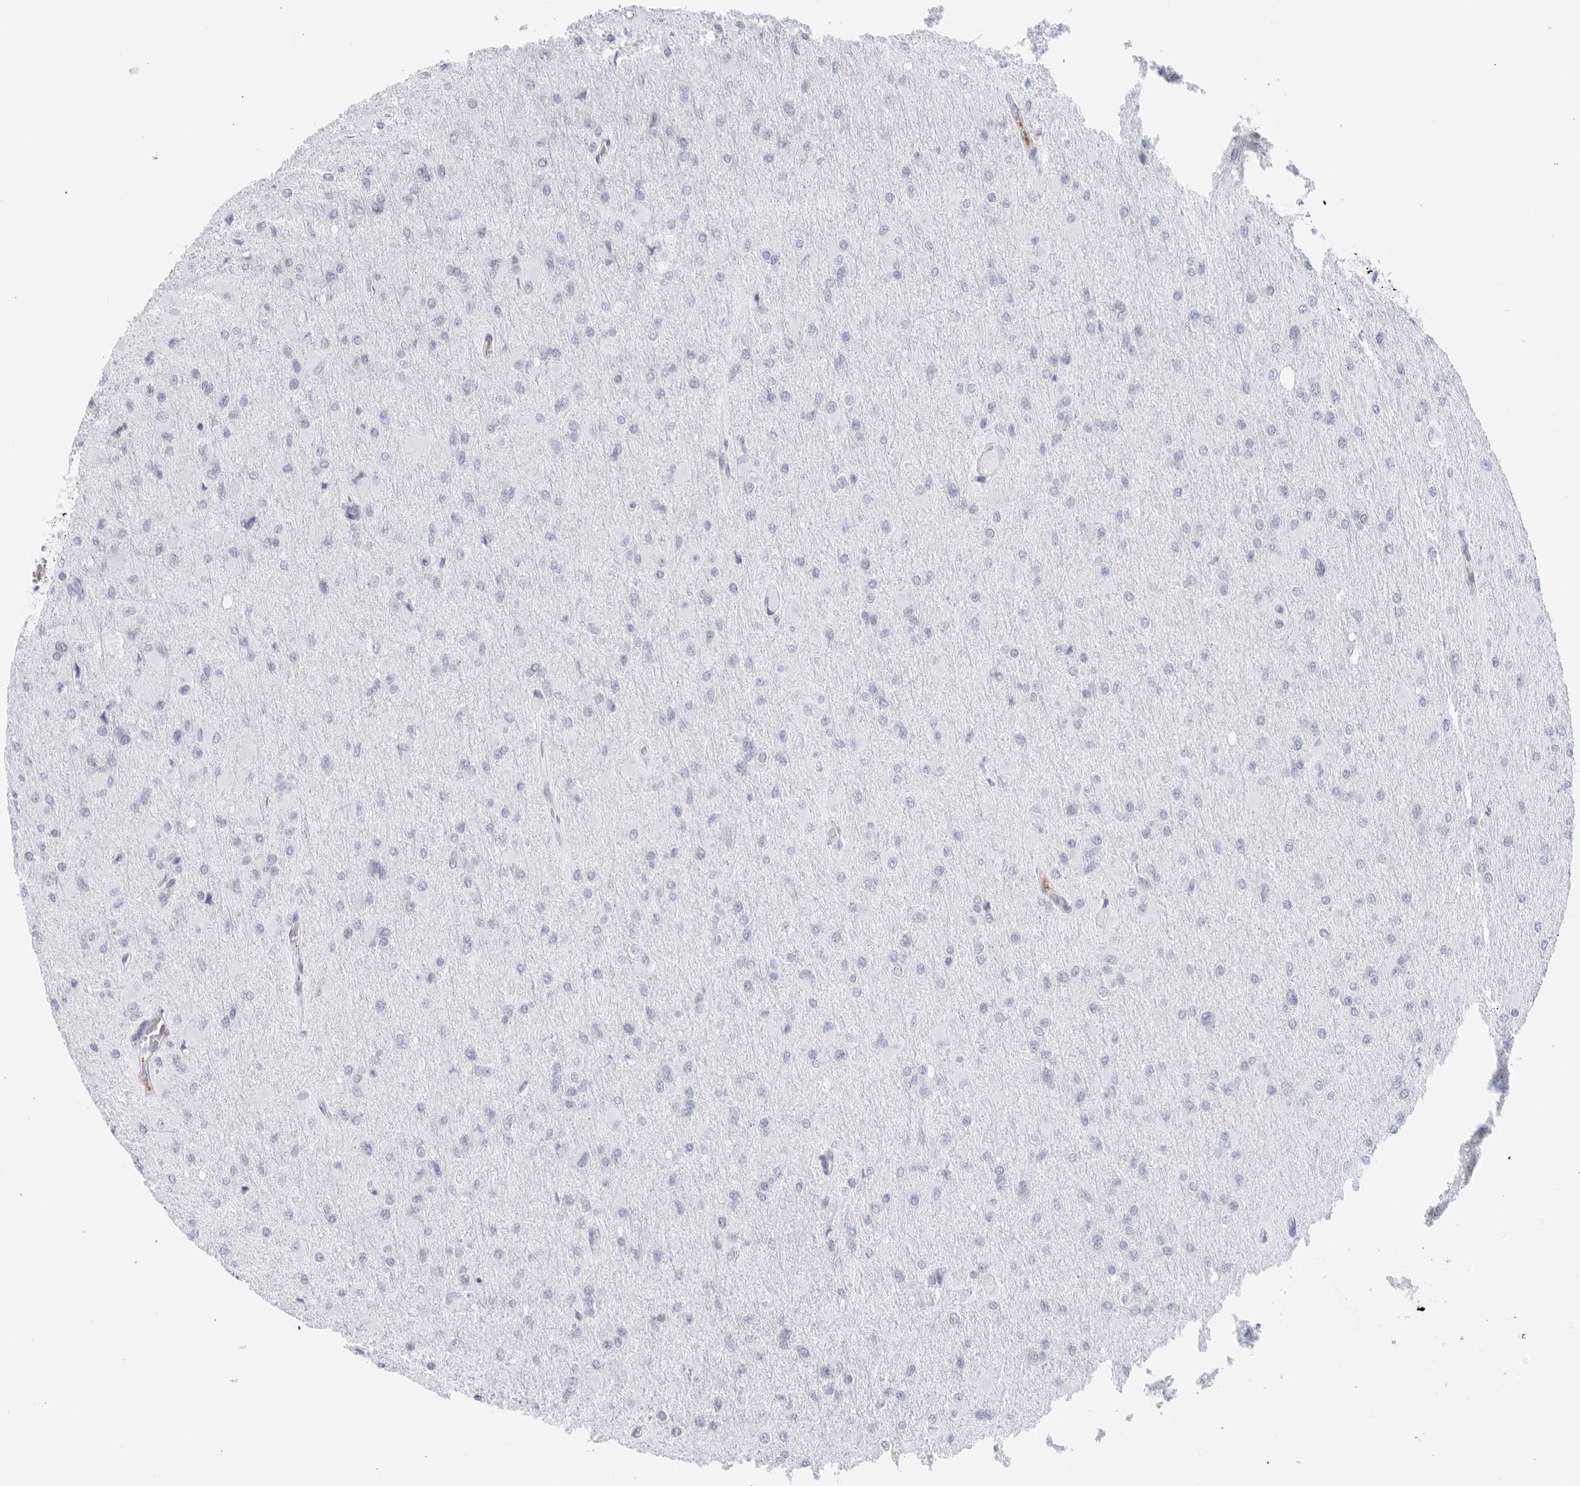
{"staining": {"intensity": "negative", "quantity": "none", "location": "none"}, "tissue": "glioma", "cell_type": "Tumor cells", "image_type": "cancer", "snomed": [{"axis": "morphology", "description": "Glioma, malignant, High grade"}, {"axis": "topography", "description": "Cerebral cortex"}], "caption": "DAB (3,3'-diaminobenzidine) immunohistochemical staining of human glioma shows no significant expression in tumor cells. (Brightfield microscopy of DAB immunohistochemistry at high magnification).", "gene": "FGG", "patient": {"sex": "female", "age": 36}}